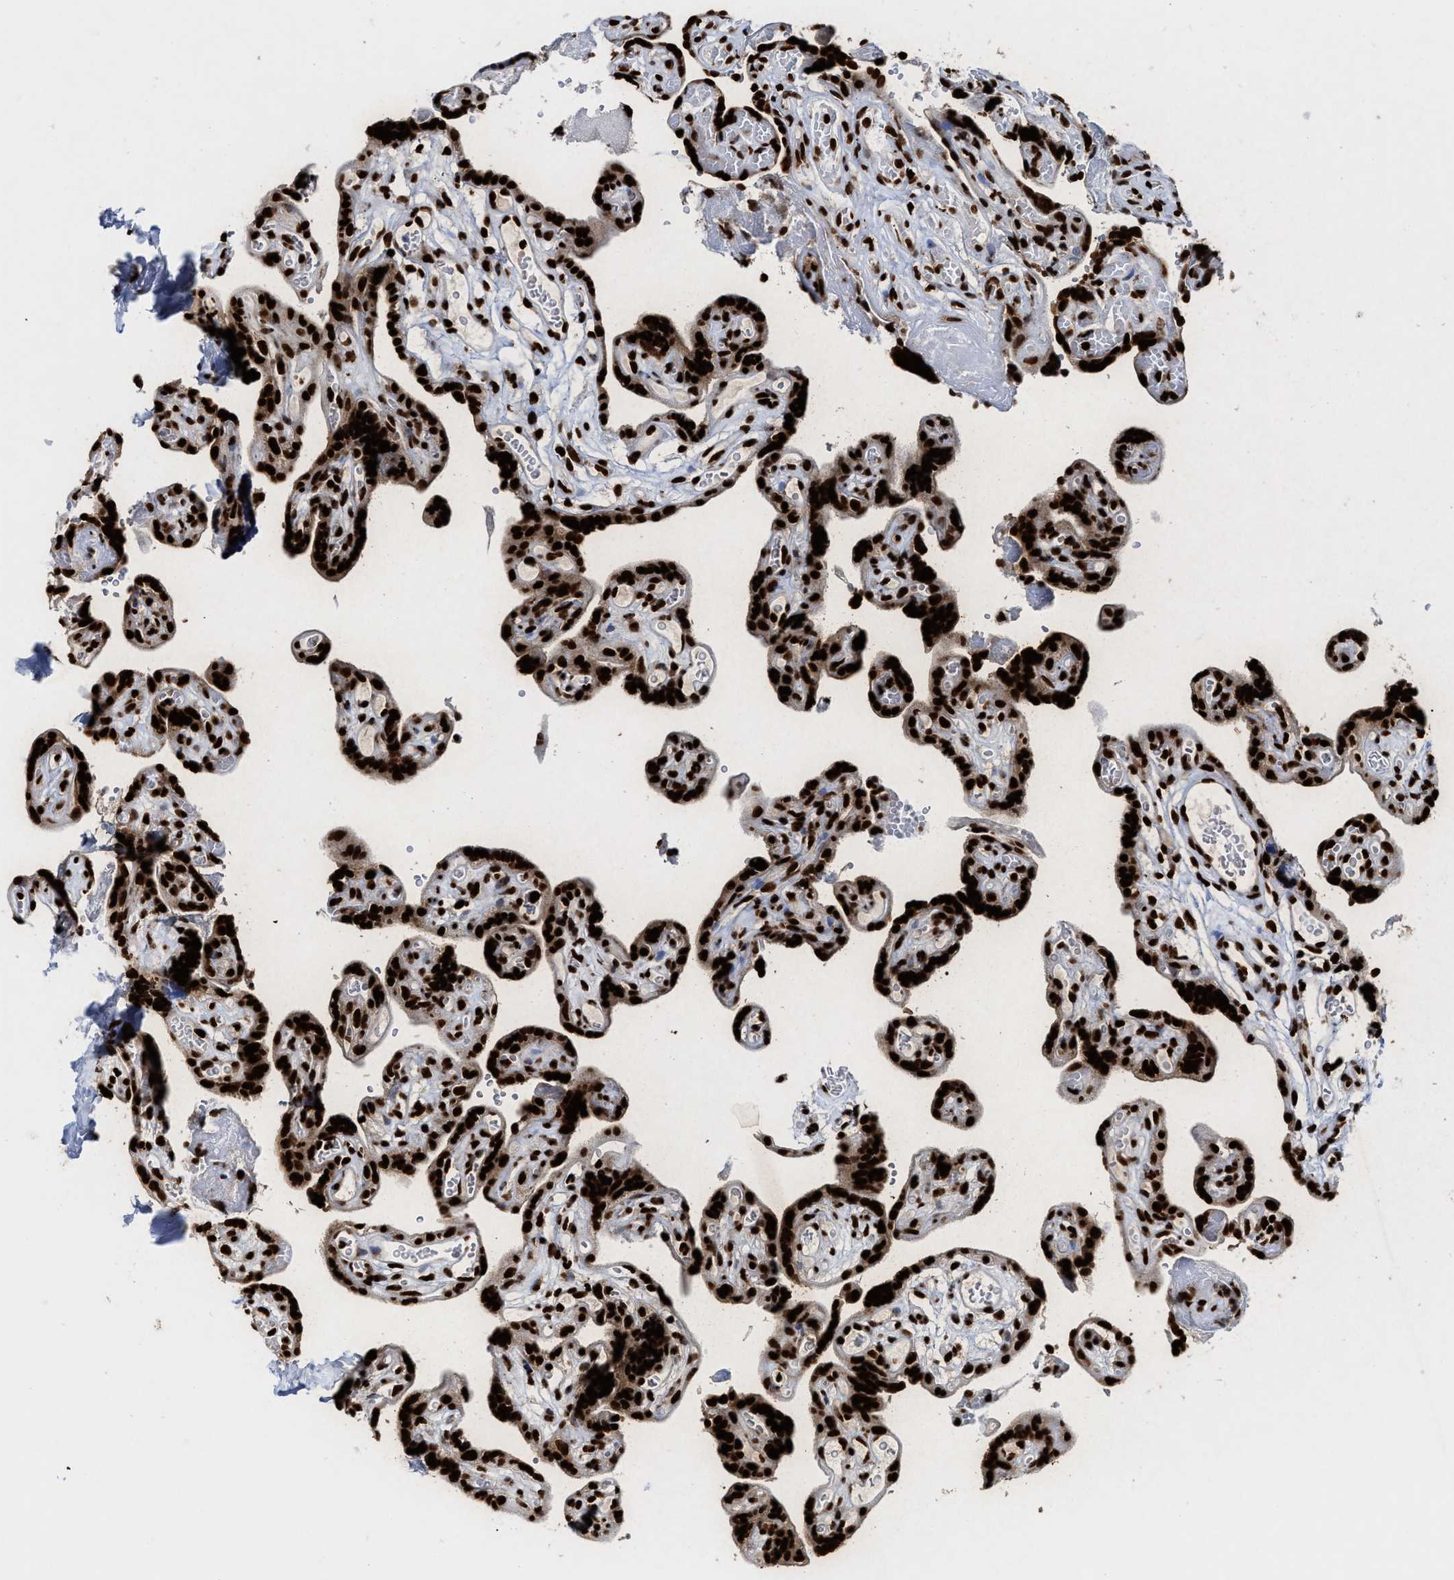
{"staining": {"intensity": "strong", "quantity": ">75%", "location": "nuclear"}, "tissue": "placenta", "cell_type": "Decidual cells", "image_type": "normal", "snomed": [{"axis": "morphology", "description": "Normal tissue, NOS"}, {"axis": "topography", "description": "Placenta"}], "caption": "The immunohistochemical stain shows strong nuclear positivity in decidual cells of normal placenta.", "gene": "ALYREF", "patient": {"sex": "female", "age": 30}}